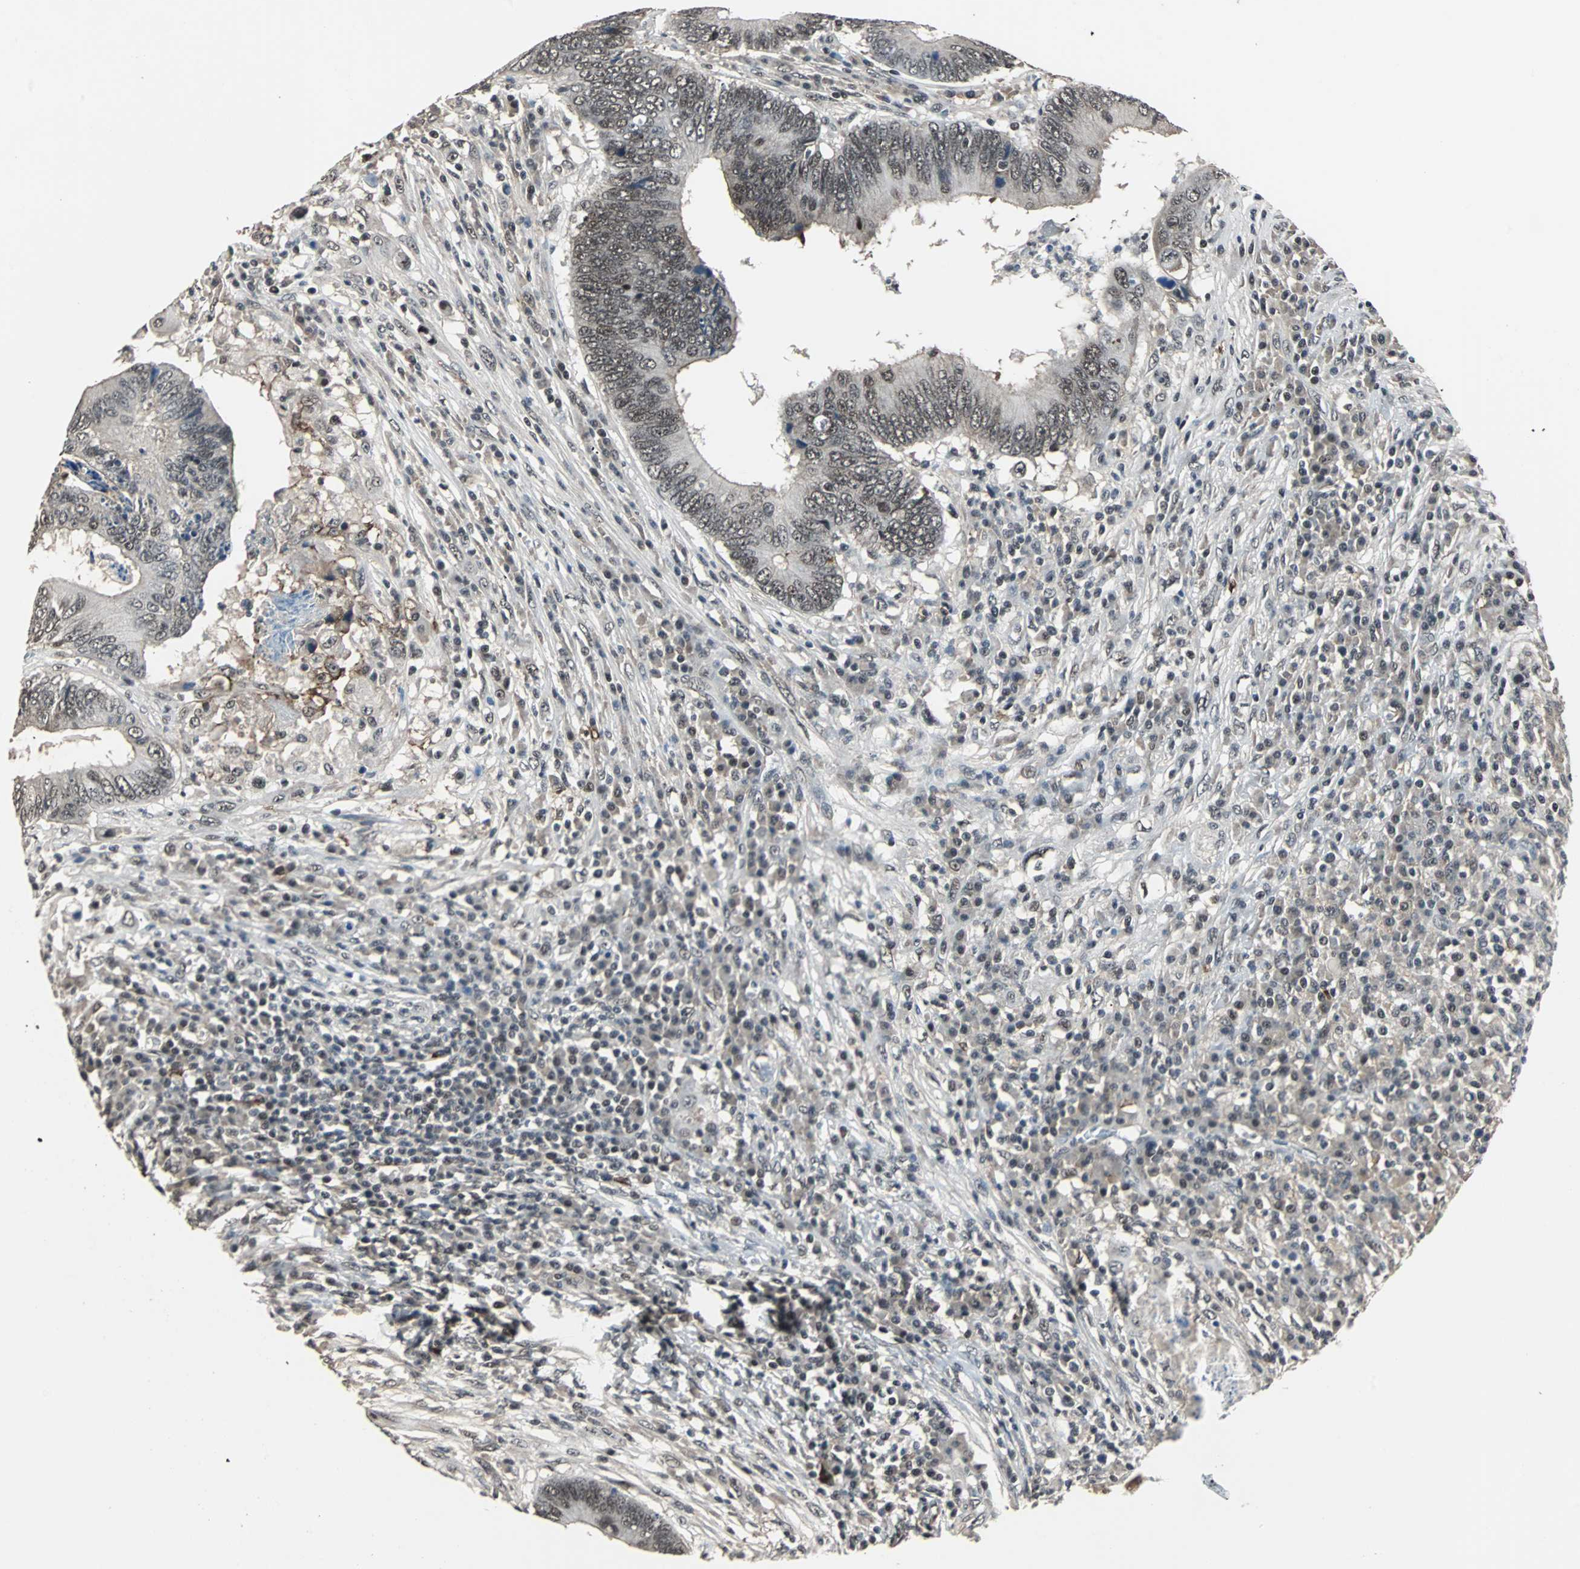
{"staining": {"intensity": "weak", "quantity": "25%-75%", "location": "nuclear"}, "tissue": "colorectal cancer", "cell_type": "Tumor cells", "image_type": "cancer", "snomed": [{"axis": "morphology", "description": "Adenocarcinoma, NOS"}, {"axis": "topography", "description": "Colon"}], "caption": "The immunohistochemical stain shows weak nuclear expression in tumor cells of colorectal cancer (adenocarcinoma) tissue. The staining was performed using DAB, with brown indicating positive protein expression. Nuclei are stained blue with hematoxylin.", "gene": "MKX", "patient": {"sex": "female", "age": 78}}